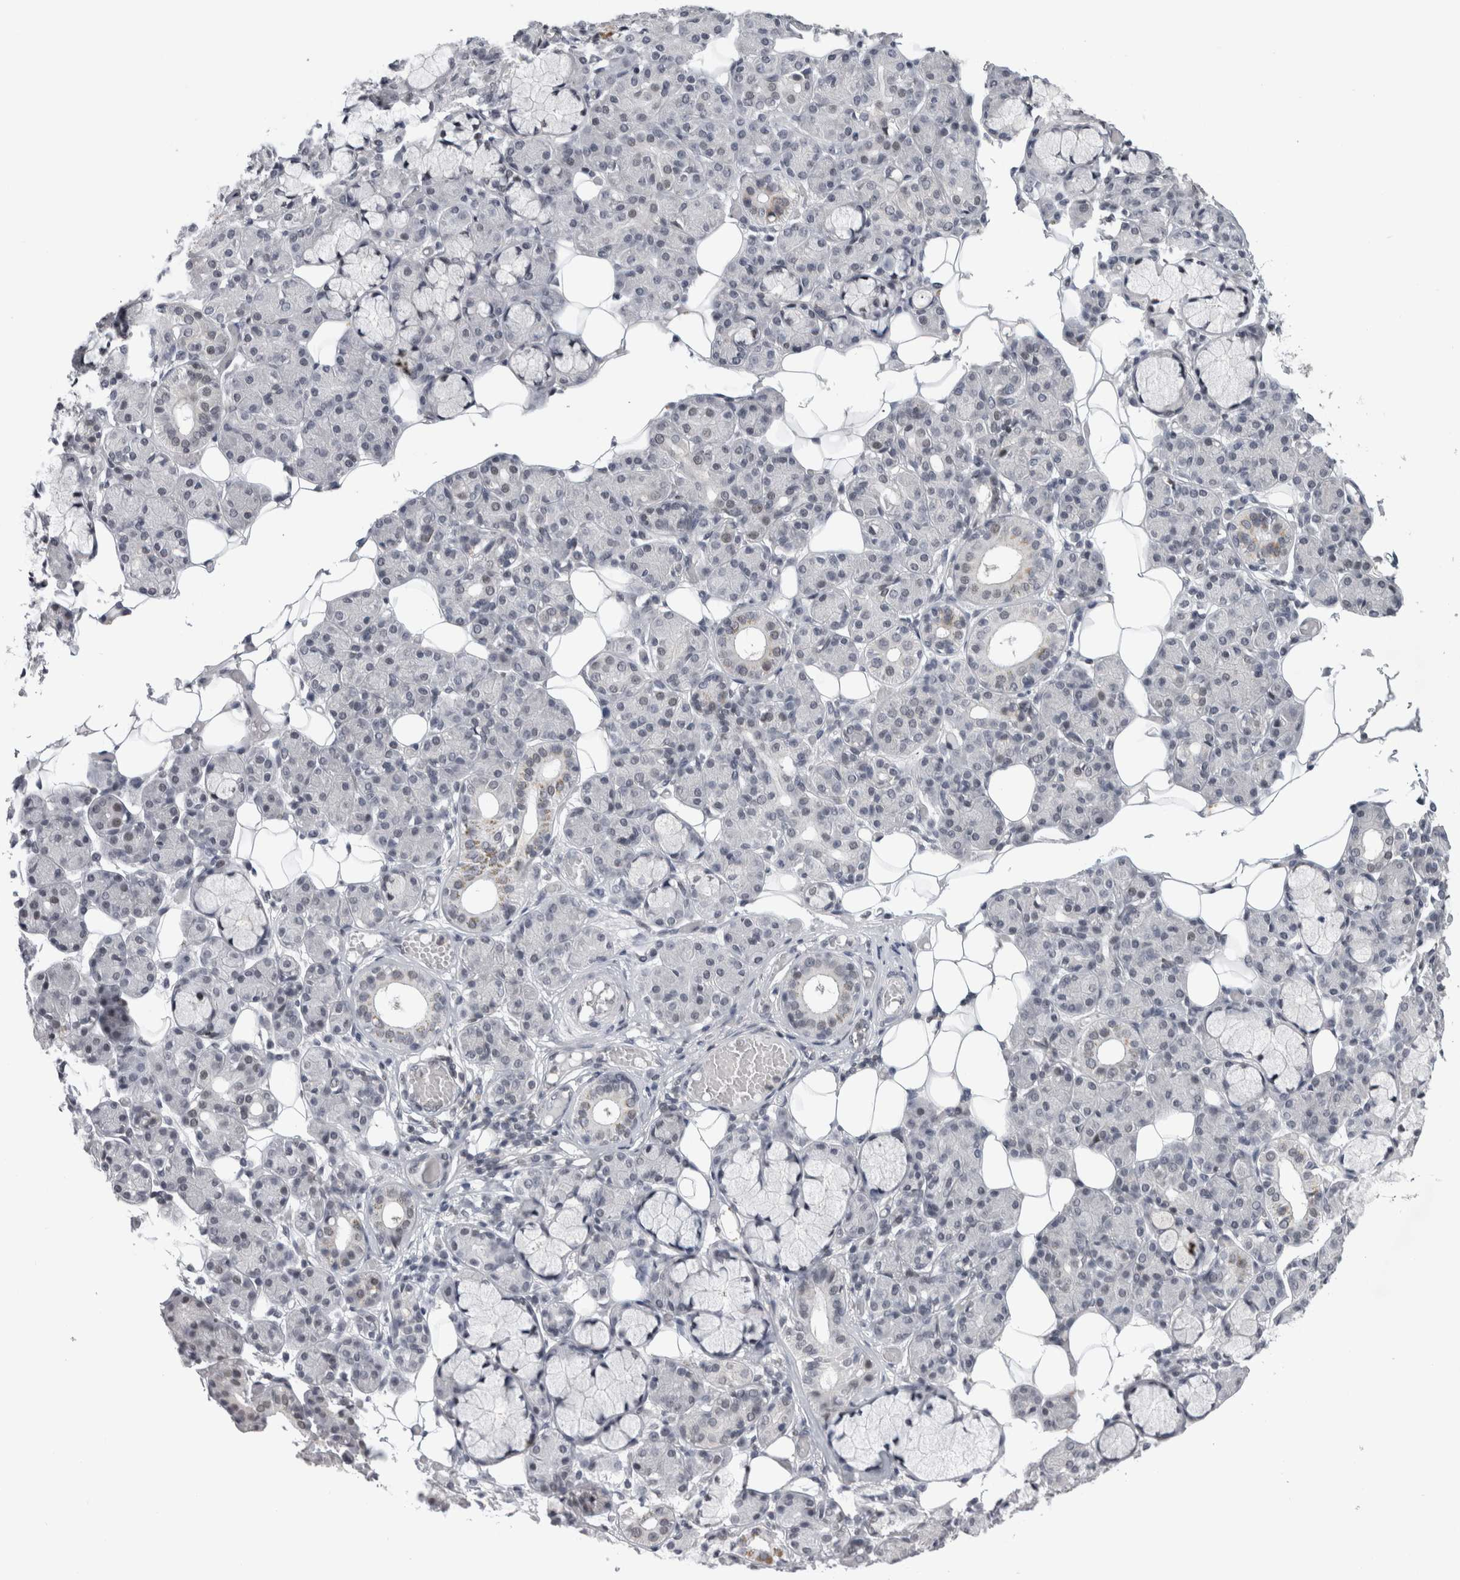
{"staining": {"intensity": "negative", "quantity": "none", "location": "none"}, "tissue": "salivary gland", "cell_type": "Glandular cells", "image_type": "normal", "snomed": [{"axis": "morphology", "description": "Normal tissue, NOS"}, {"axis": "topography", "description": "Salivary gland"}], "caption": "Glandular cells are negative for brown protein staining in unremarkable salivary gland.", "gene": "PSMB2", "patient": {"sex": "male", "age": 63}}